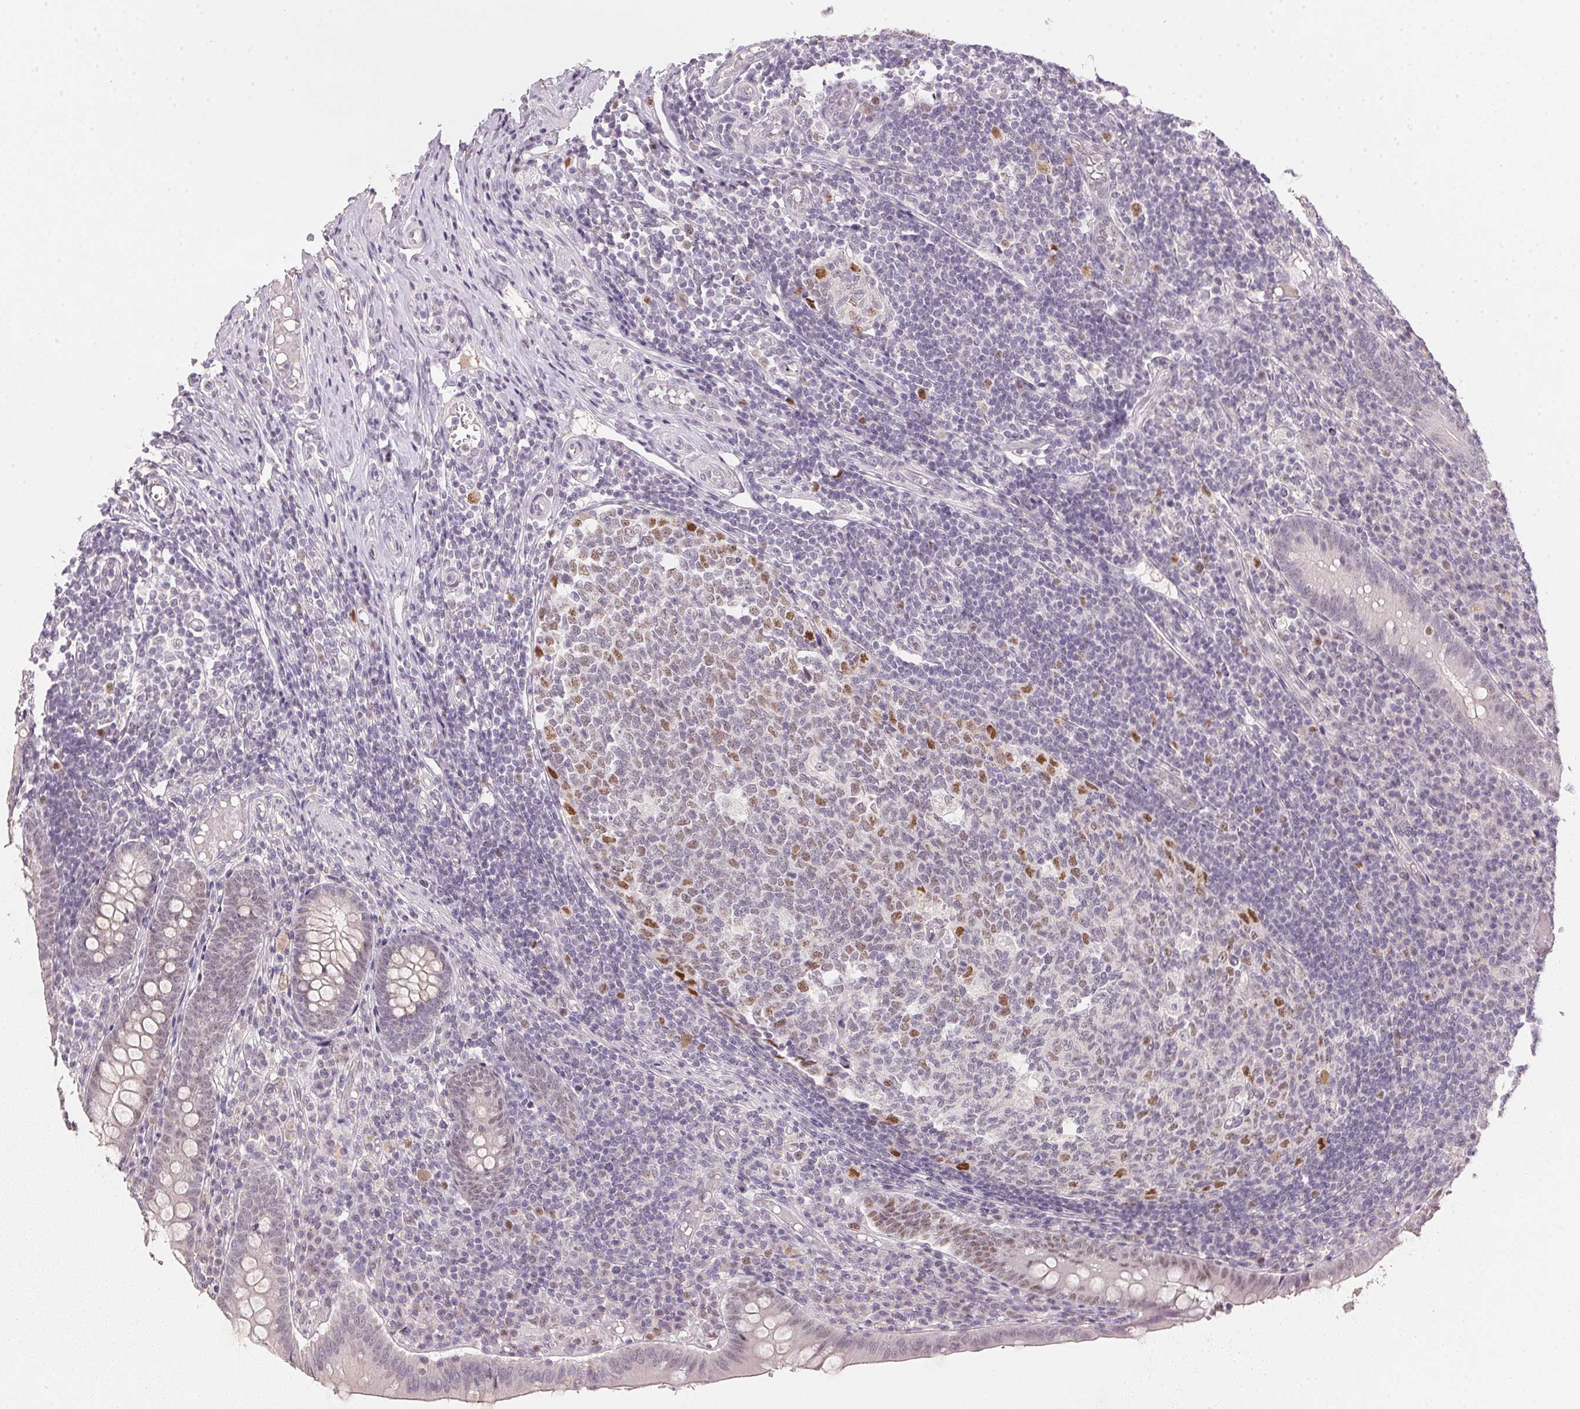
{"staining": {"intensity": "negative", "quantity": "none", "location": "none"}, "tissue": "appendix", "cell_type": "Glandular cells", "image_type": "normal", "snomed": [{"axis": "morphology", "description": "Normal tissue, NOS"}, {"axis": "topography", "description": "Appendix"}], "caption": "The micrograph demonstrates no significant positivity in glandular cells of appendix. Brightfield microscopy of IHC stained with DAB (3,3'-diaminobenzidine) (brown) and hematoxylin (blue), captured at high magnification.", "gene": "POLR3G", "patient": {"sex": "male", "age": 18}}